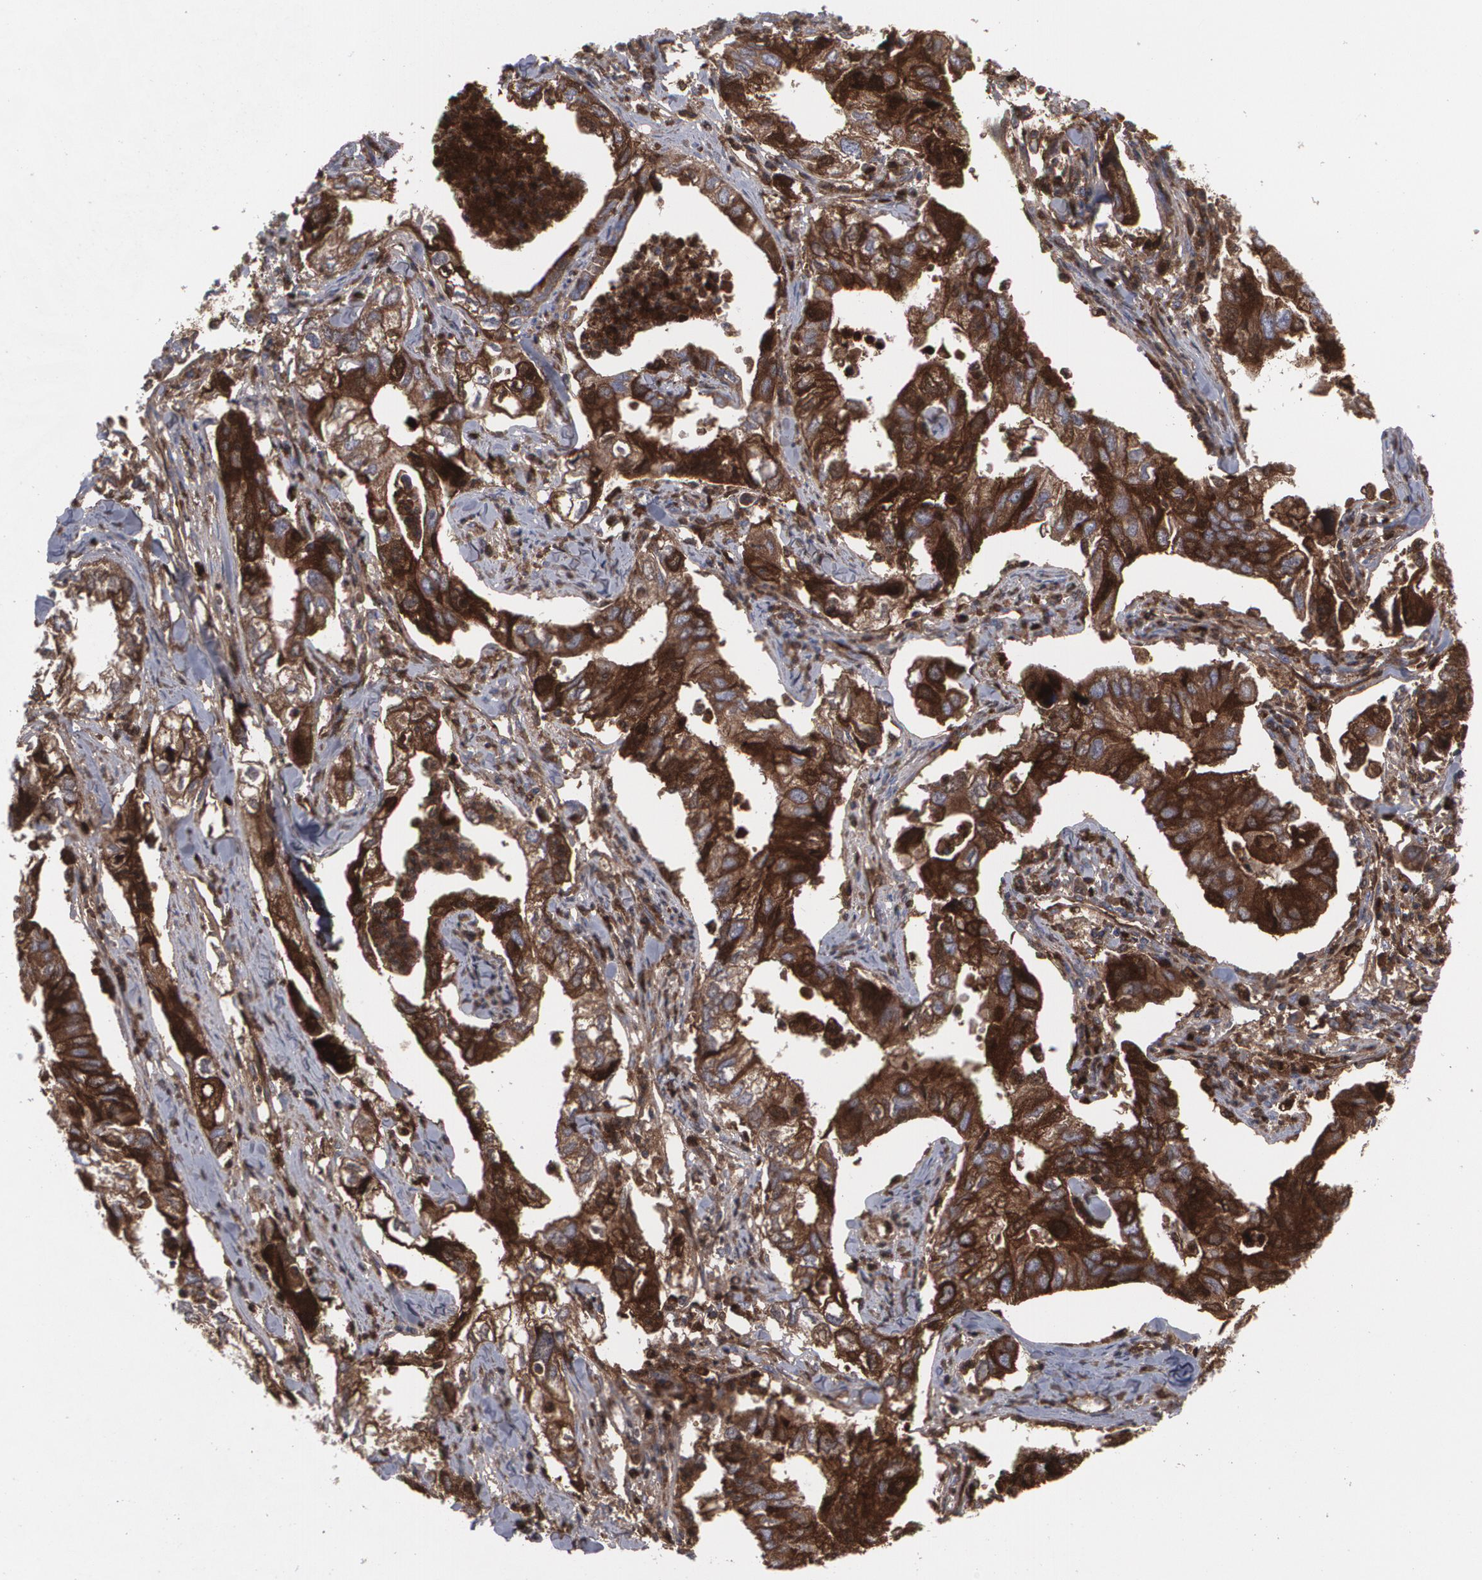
{"staining": {"intensity": "moderate", "quantity": "25%-75%", "location": "cytoplasmic/membranous"}, "tissue": "lung cancer", "cell_type": "Tumor cells", "image_type": "cancer", "snomed": [{"axis": "morphology", "description": "Adenocarcinoma, NOS"}, {"axis": "topography", "description": "Lung"}], "caption": "Protein expression by immunohistochemistry displays moderate cytoplasmic/membranous positivity in about 25%-75% of tumor cells in adenocarcinoma (lung). (IHC, brightfield microscopy, high magnification).", "gene": "LRG1", "patient": {"sex": "male", "age": 48}}